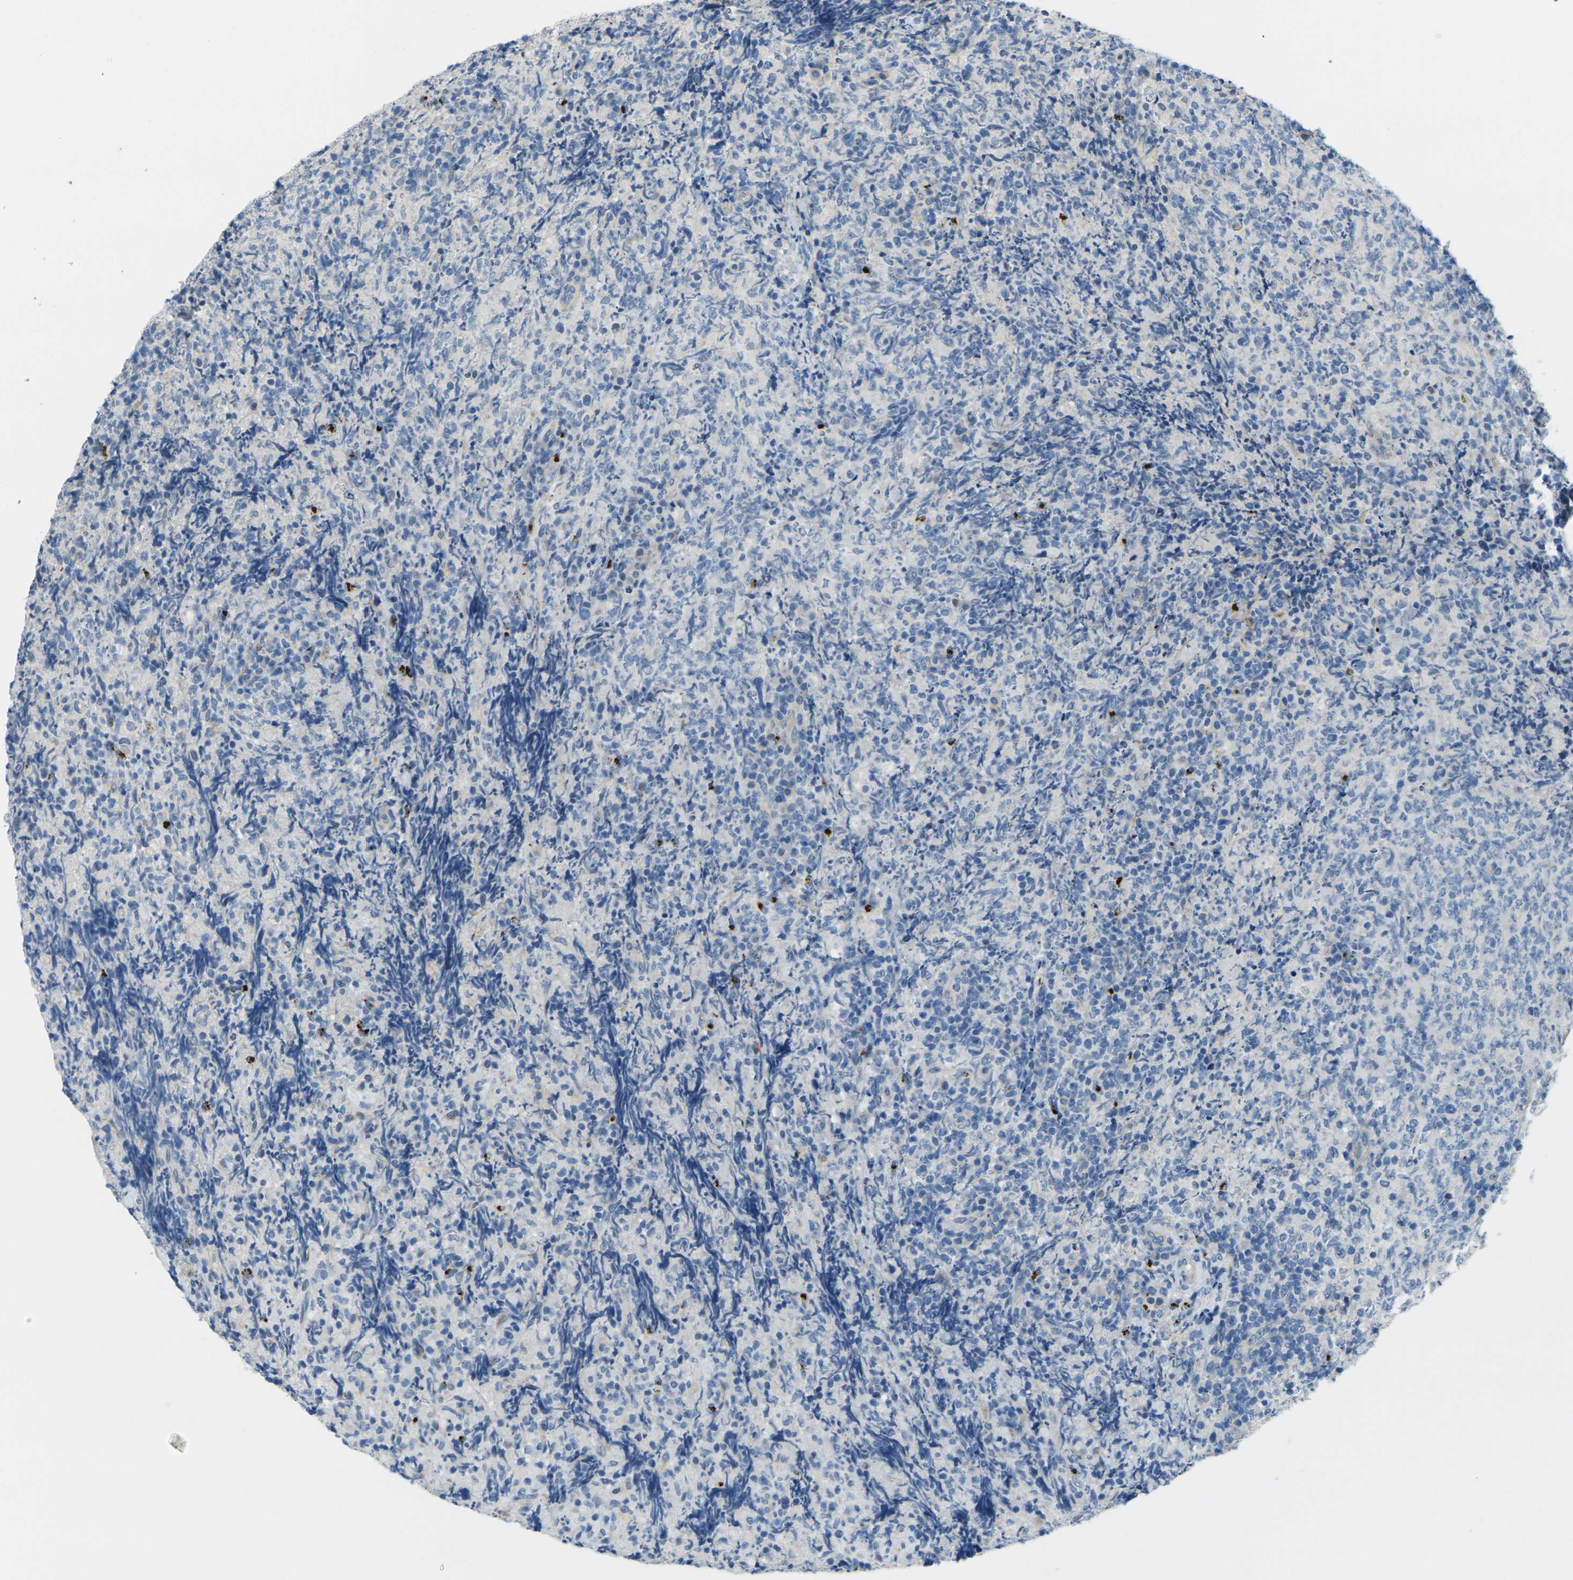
{"staining": {"intensity": "negative", "quantity": "none", "location": "none"}, "tissue": "lymphoma", "cell_type": "Tumor cells", "image_type": "cancer", "snomed": [{"axis": "morphology", "description": "Malignant lymphoma, non-Hodgkin's type, High grade"}, {"axis": "topography", "description": "Tonsil"}], "caption": "There is no significant positivity in tumor cells of malignant lymphoma, non-Hodgkin's type (high-grade). (Brightfield microscopy of DAB IHC at high magnification).", "gene": "CYP2C8", "patient": {"sex": "female", "age": 36}}